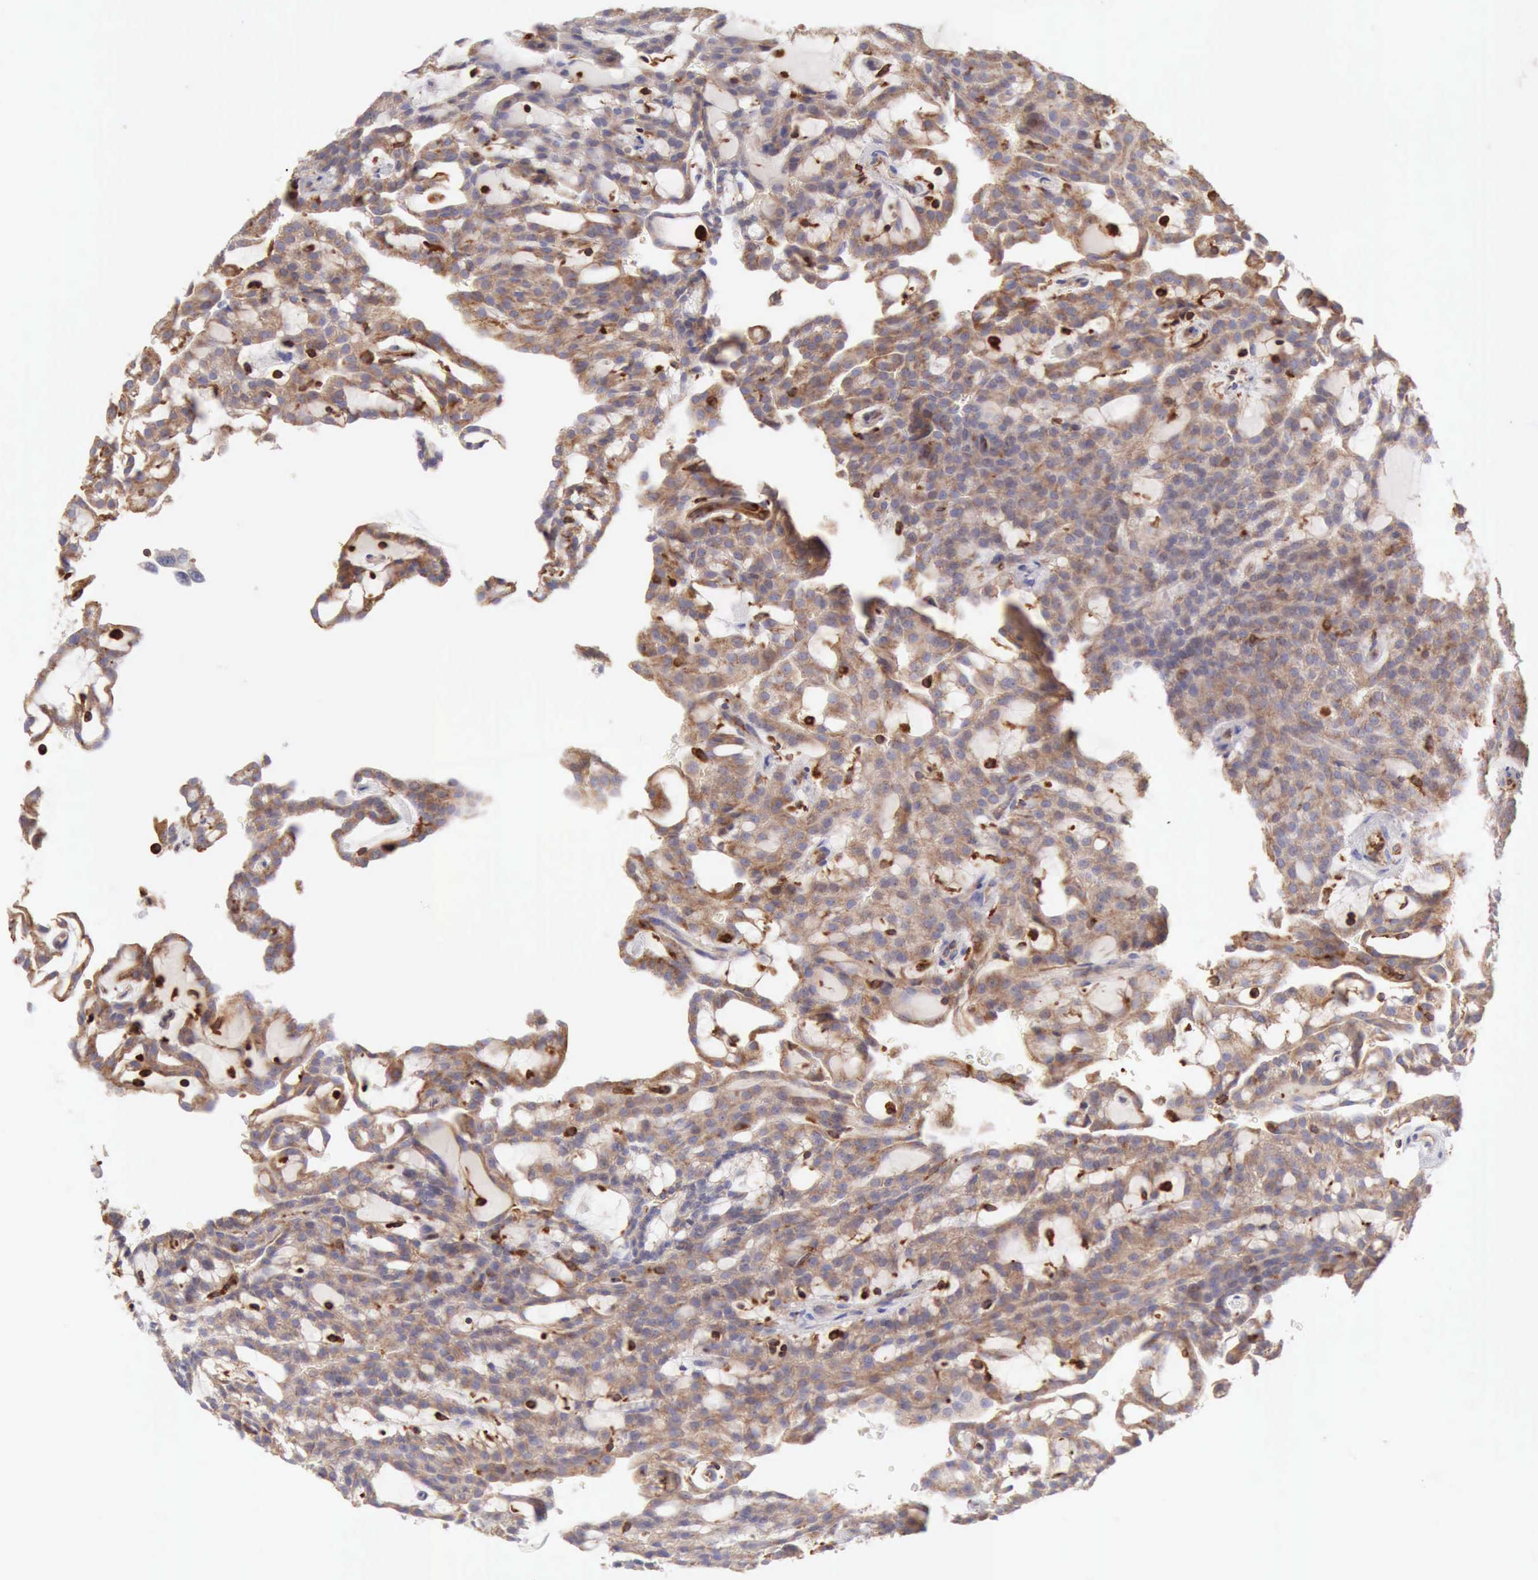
{"staining": {"intensity": "weak", "quantity": "25%-75%", "location": "cytoplasmic/membranous"}, "tissue": "renal cancer", "cell_type": "Tumor cells", "image_type": "cancer", "snomed": [{"axis": "morphology", "description": "Adenocarcinoma, NOS"}, {"axis": "topography", "description": "Kidney"}], "caption": "Renal cancer (adenocarcinoma) was stained to show a protein in brown. There is low levels of weak cytoplasmic/membranous staining in approximately 25%-75% of tumor cells.", "gene": "ARHGAP4", "patient": {"sex": "male", "age": 63}}